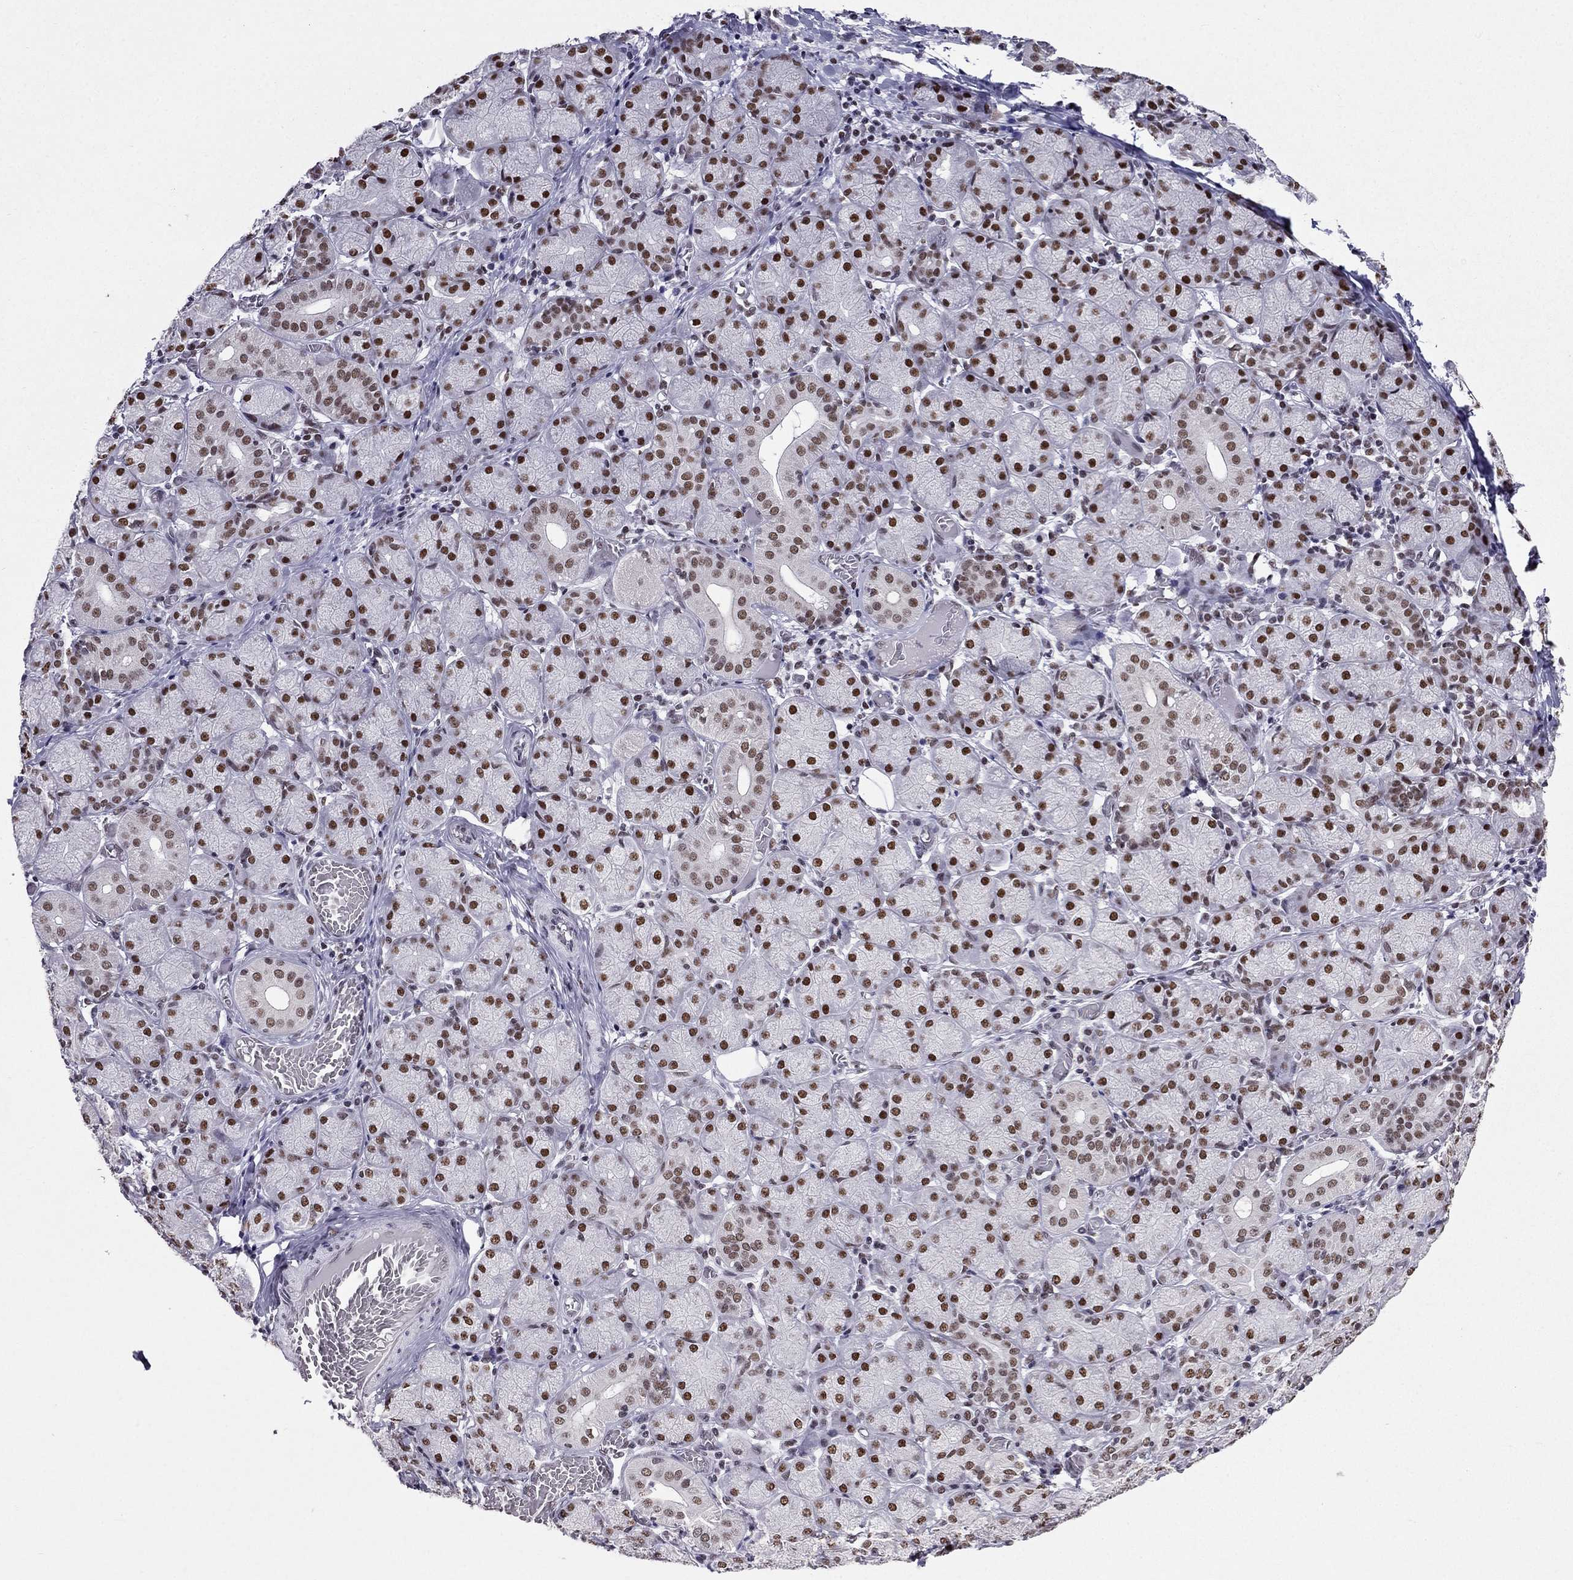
{"staining": {"intensity": "strong", "quantity": "25%-75%", "location": "nuclear"}, "tissue": "salivary gland", "cell_type": "Glandular cells", "image_type": "normal", "snomed": [{"axis": "morphology", "description": "Normal tissue, NOS"}, {"axis": "topography", "description": "Salivary gland"}, {"axis": "topography", "description": "Peripheral nerve tissue"}], "caption": "A micrograph of salivary gland stained for a protein shows strong nuclear brown staining in glandular cells. (DAB = brown stain, brightfield microscopy at high magnification).", "gene": "ZNF420", "patient": {"sex": "female", "age": 24}}